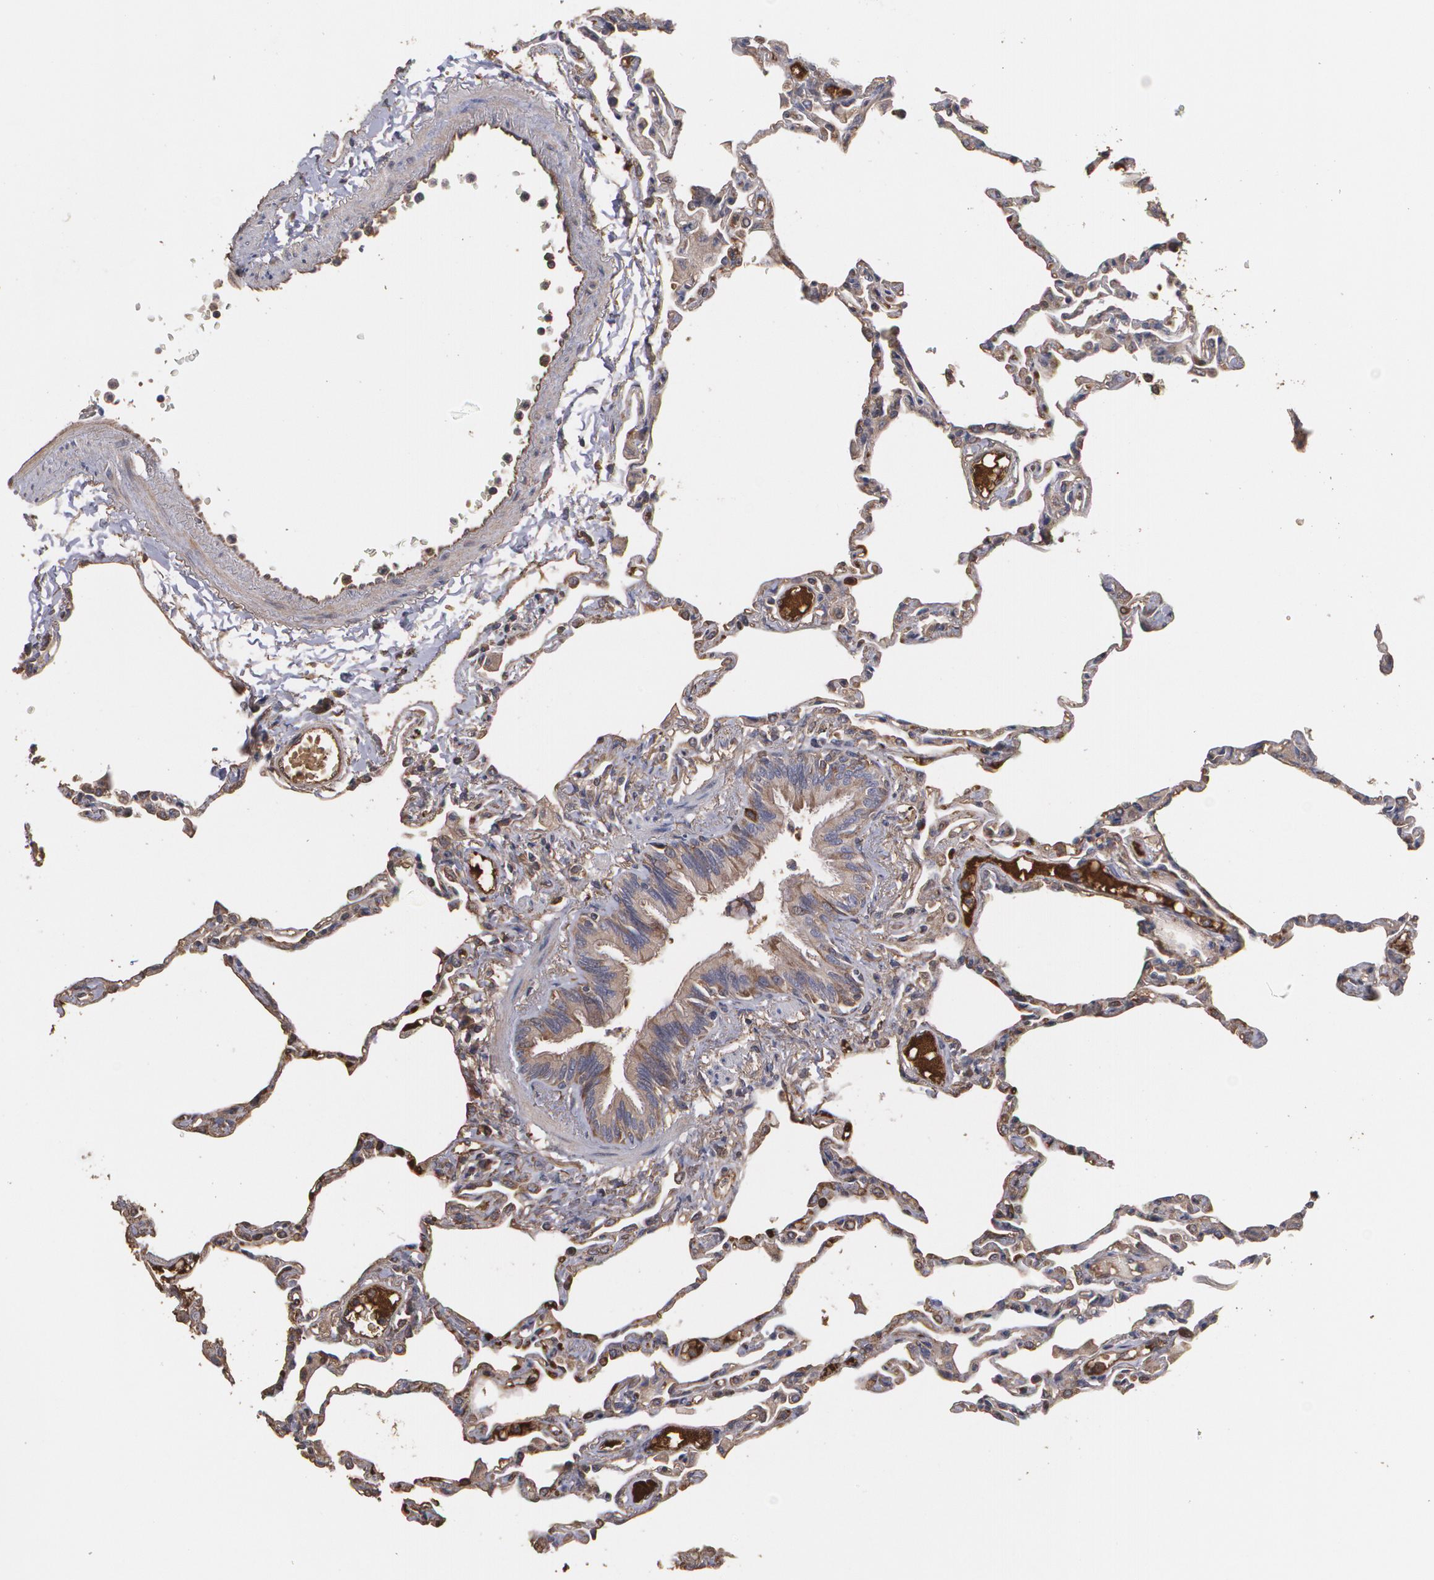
{"staining": {"intensity": "weak", "quantity": ">75%", "location": "cytoplasmic/membranous"}, "tissue": "lung", "cell_type": "Alveolar cells", "image_type": "normal", "snomed": [{"axis": "morphology", "description": "Normal tissue, NOS"}, {"axis": "topography", "description": "Lung"}], "caption": "Immunohistochemistry (IHC) micrograph of benign lung: lung stained using immunohistochemistry demonstrates low levels of weak protein expression localized specifically in the cytoplasmic/membranous of alveolar cells, appearing as a cytoplasmic/membranous brown color.", "gene": "PON1", "patient": {"sex": "female", "age": 49}}